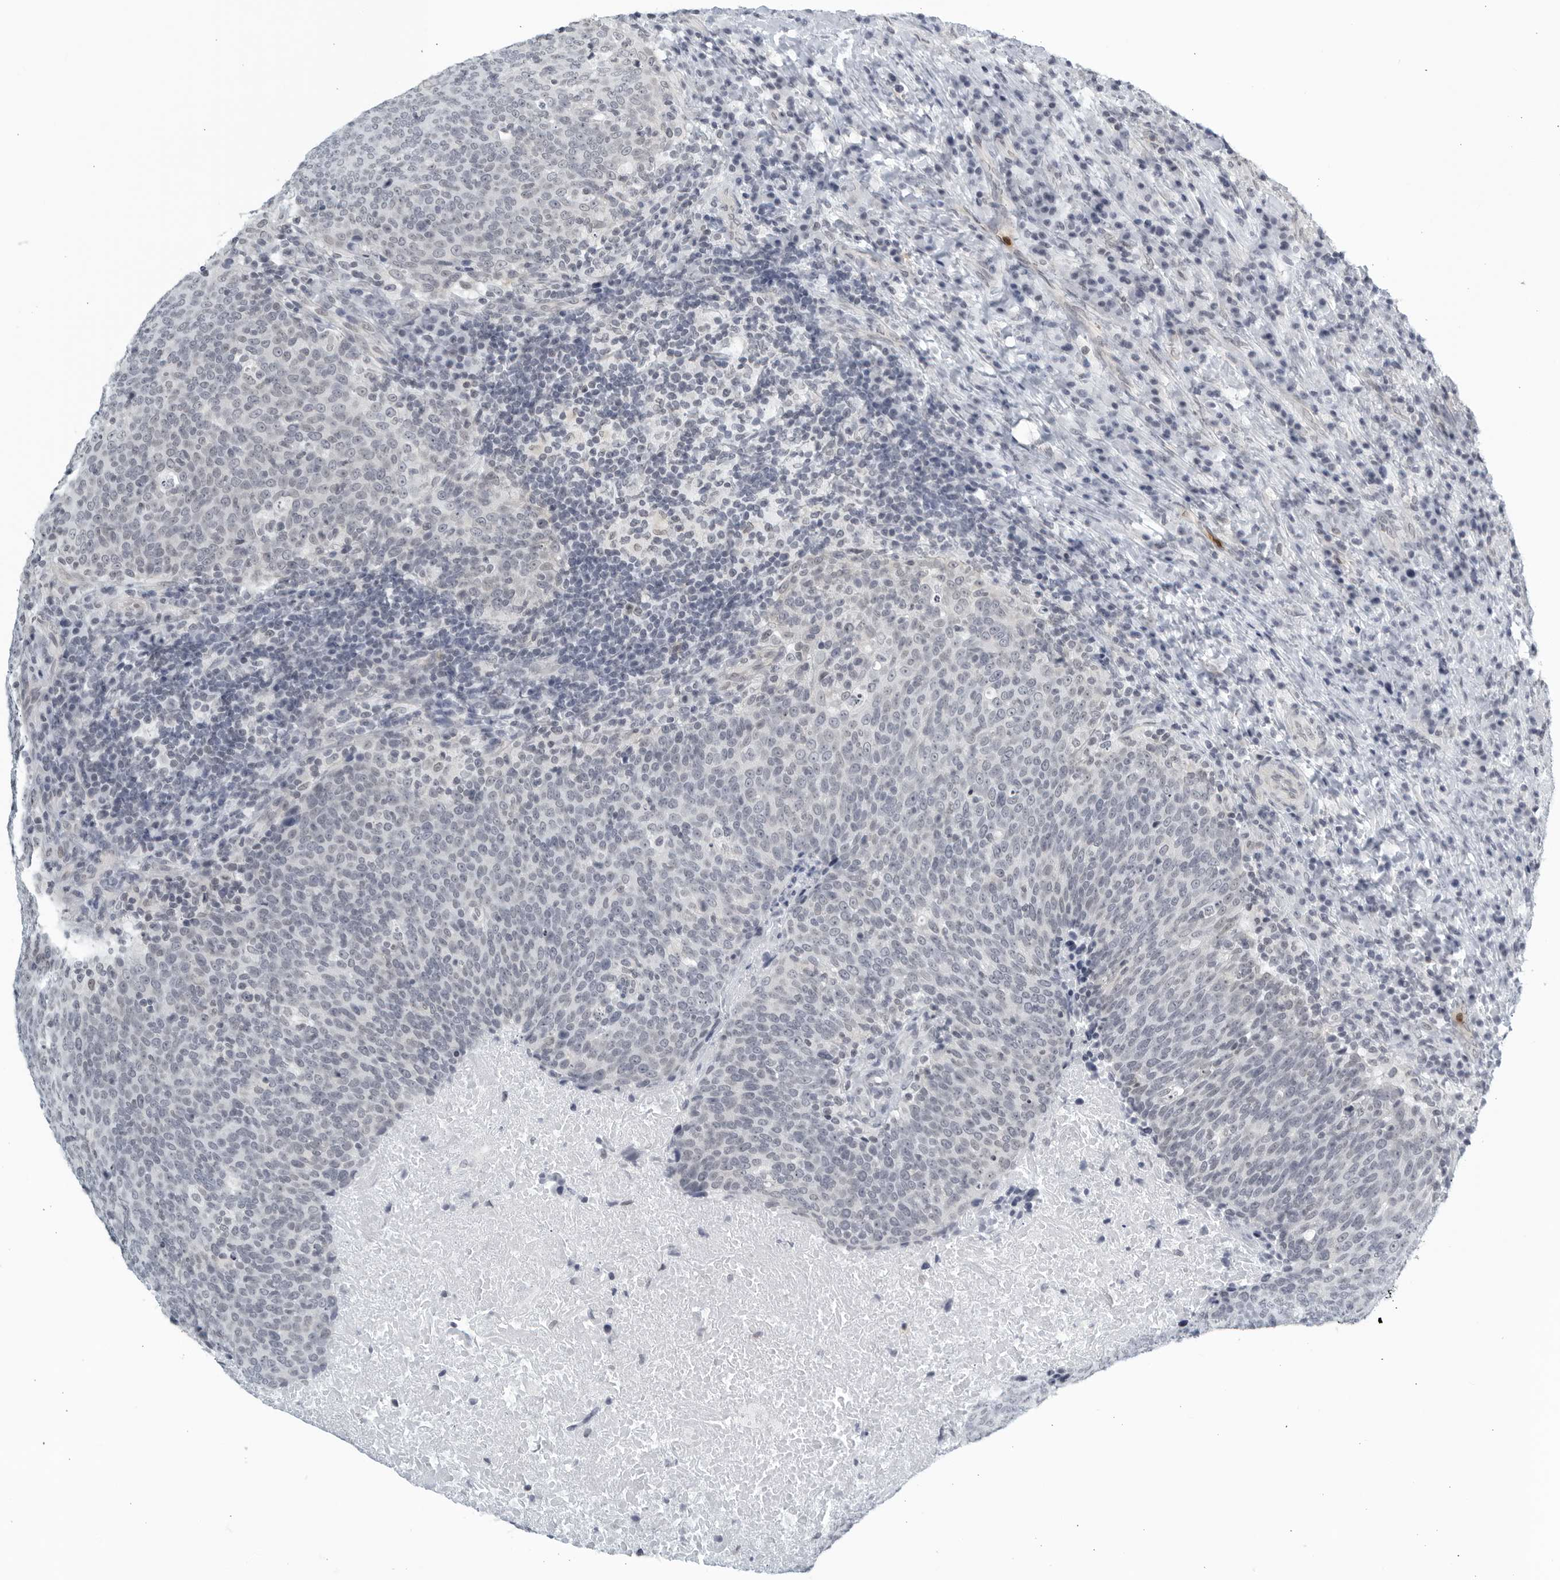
{"staining": {"intensity": "negative", "quantity": "none", "location": "none"}, "tissue": "head and neck cancer", "cell_type": "Tumor cells", "image_type": "cancer", "snomed": [{"axis": "morphology", "description": "Squamous cell carcinoma, NOS"}, {"axis": "morphology", "description": "Squamous cell carcinoma, metastatic, NOS"}, {"axis": "topography", "description": "Lymph node"}, {"axis": "topography", "description": "Head-Neck"}], "caption": "A micrograph of head and neck cancer (metastatic squamous cell carcinoma) stained for a protein demonstrates no brown staining in tumor cells.", "gene": "KLK7", "patient": {"sex": "male", "age": 62}}